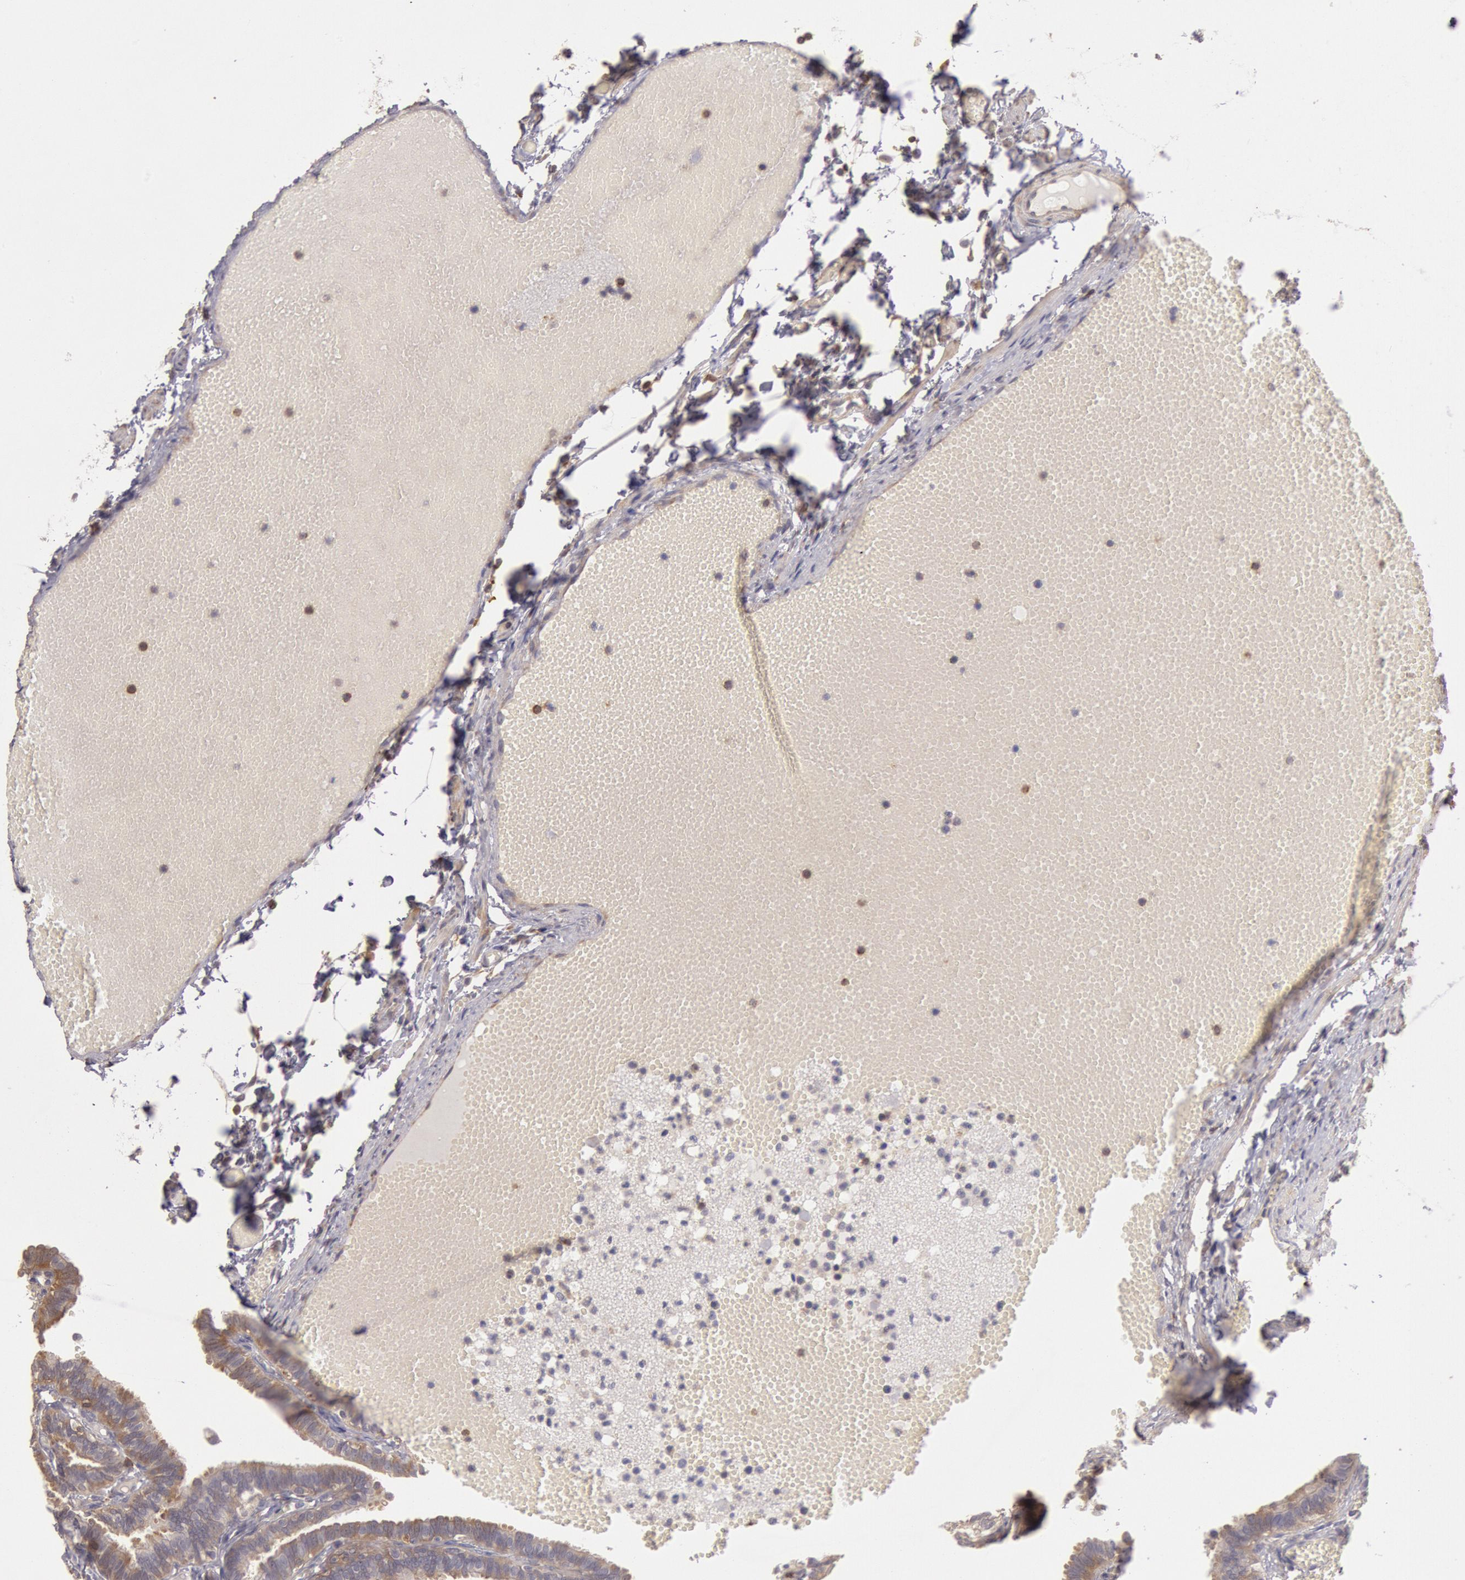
{"staining": {"intensity": "moderate", "quantity": ">75%", "location": "cytoplasmic/membranous"}, "tissue": "fallopian tube", "cell_type": "Glandular cells", "image_type": "normal", "snomed": [{"axis": "morphology", "description": "Normal tissue, NOS"}, {"axis": "topography", "description": "Fallopian tube"}], "caption": "DAB (3,3'-diaminobenzidine) immunohistochemical staining of unremarkable fallopian tube shows moderate cytoplasmic/membranous protein staining in approximately >75% of glandular cells. Using DAB (3,3'-diaminobenzidine) (brown) and hematoxylin (blue) stains, captured at high magnification using brightfield microscopy.", "gene": "NMT2", "patient": {"sex": "female", "age": 29}}